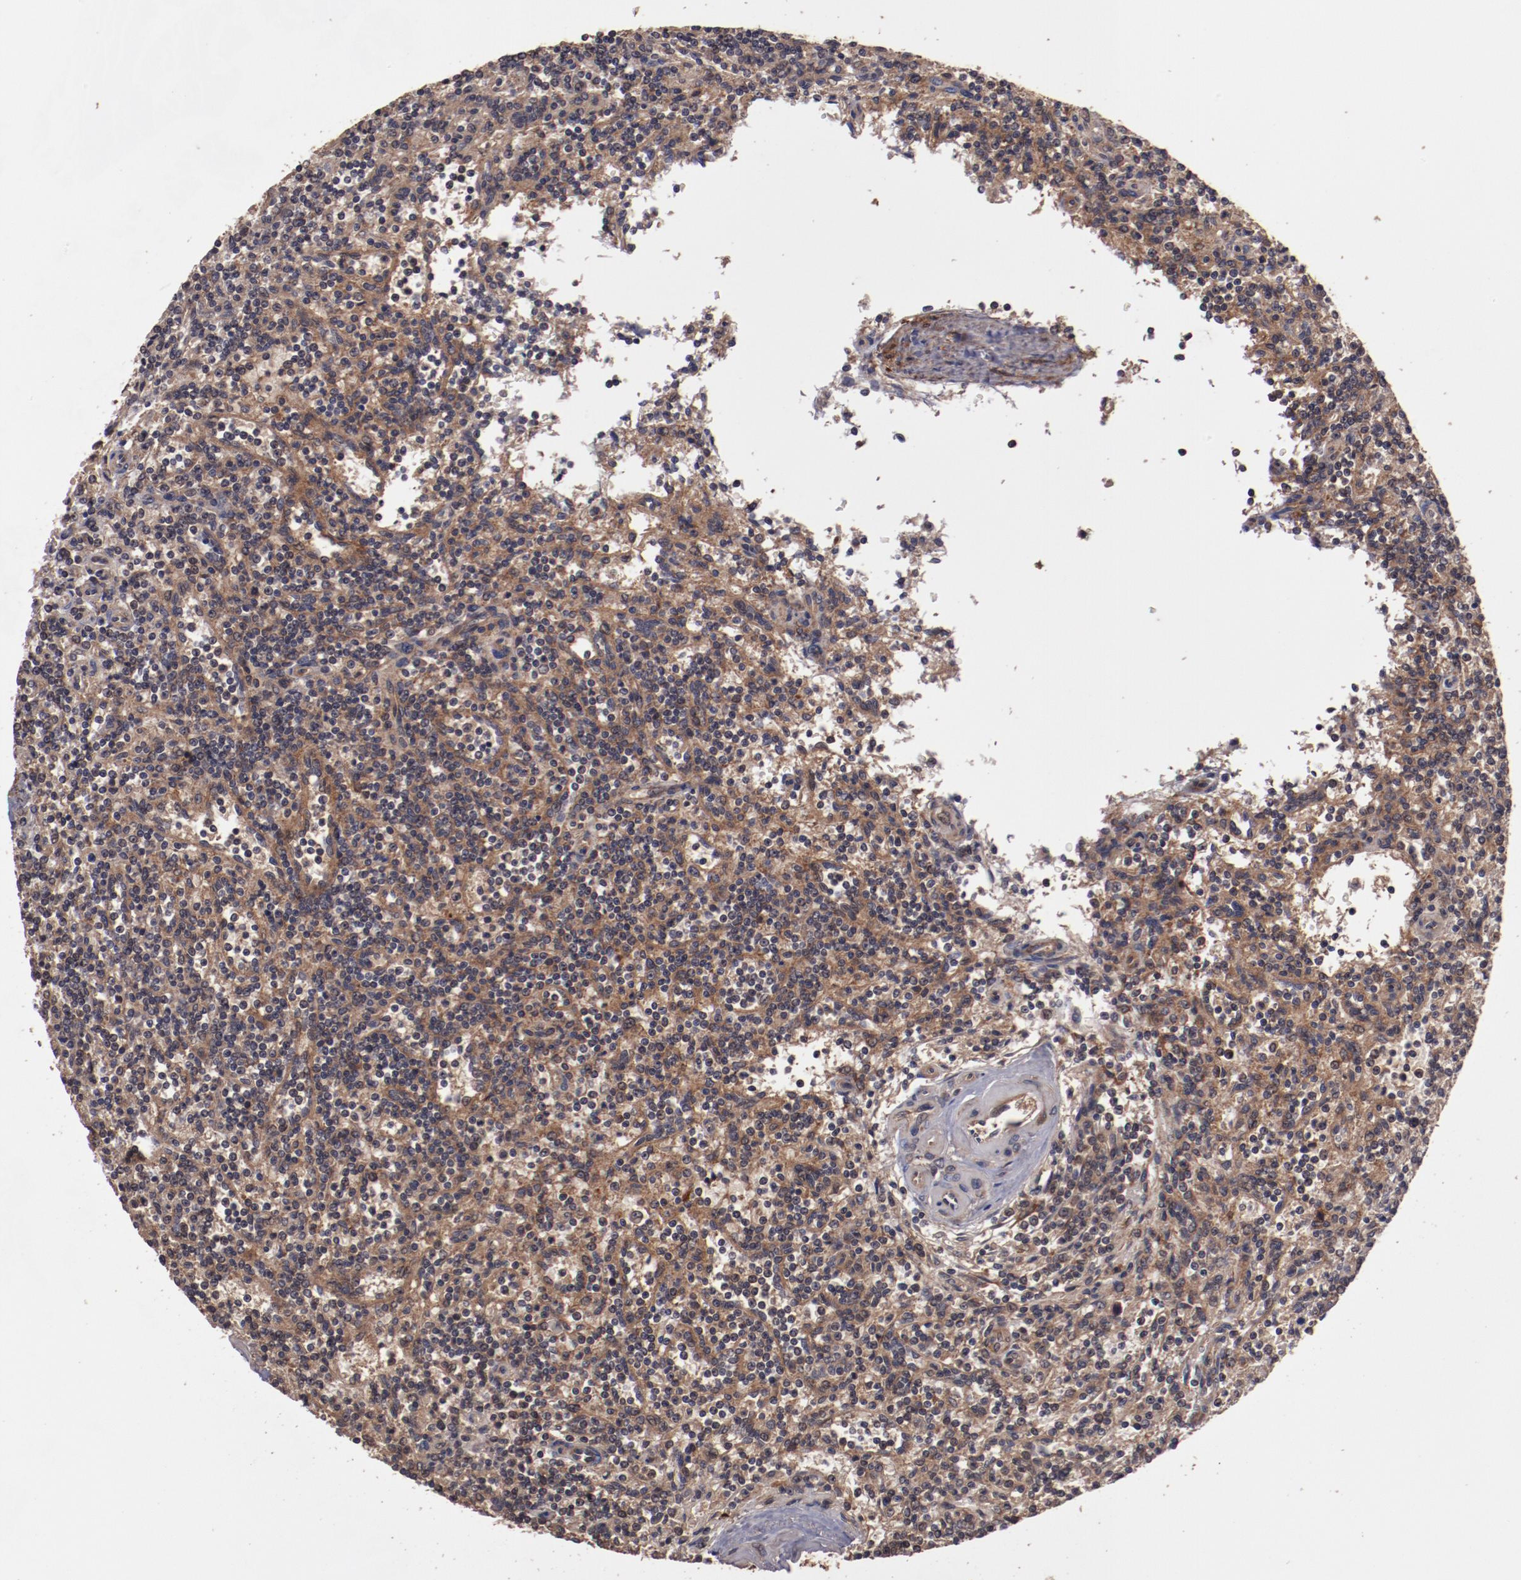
{"staining": {"intensity": "strong", "quantity": ">75%", "location": "cytoplasmic/membranous"}, "tissue": "lymphoma", "cell_type": "Tumor cells", "image_type": "cancer", "snomed": [{"axis": "morphology", "description": "Malignant lymphoma, non-Hodgkin's type, Low grade"}, {"axis": "topography", "description": "Spleen"}], "caption": "Strong cytoplasmic/membranous staining for a protein is identified in approximately >75% of tumor cells of malignant lymphoma, non-Hodgkin's type (low-grade) using IHC.", "gene": "TXNDC16", "patient": {"sex": "male", "age": 73}}